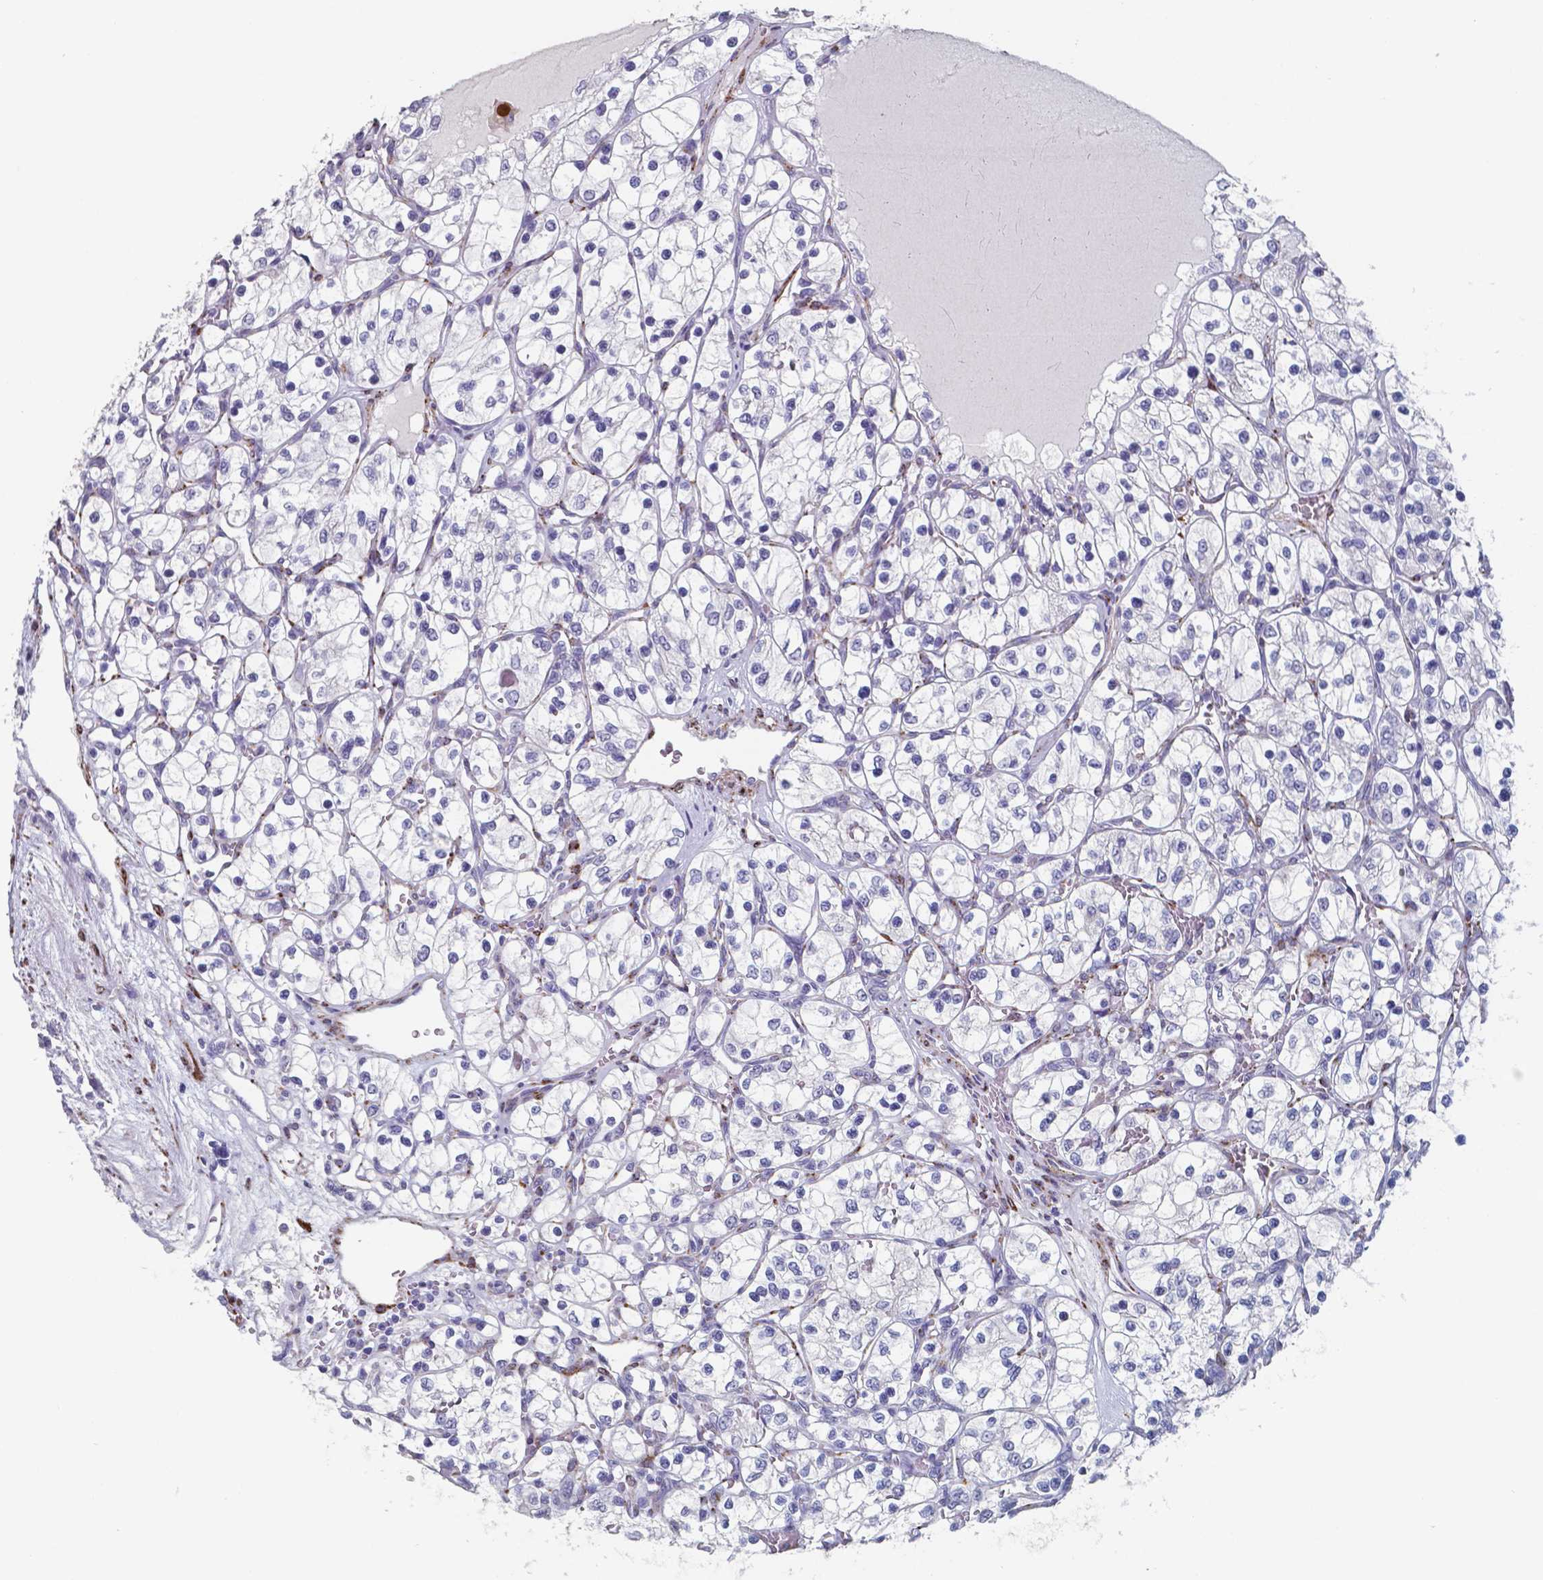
{"staining": {"intensity": "negative", "quantity": "none", "location": "none"}, "tissue": "renal cancer", "cell_type": "Tumor cells", "image_type": "cancer", "snomed": [{"axis": "morphology", "description": "Adenocarcinoma, NOS"}, {"axis": "topography", "description": "Kidney"}], "caption": "A high-resolution photomicrograph shows immunohistochemistry staining of renal adenocarcinoma, which exhibits no significant expression in tumor cells. (Brightfield microscopy of DAB IHC at high magnification).", "gene": "PLA2R1", "patient": {"sex": "female", "age": 69}}